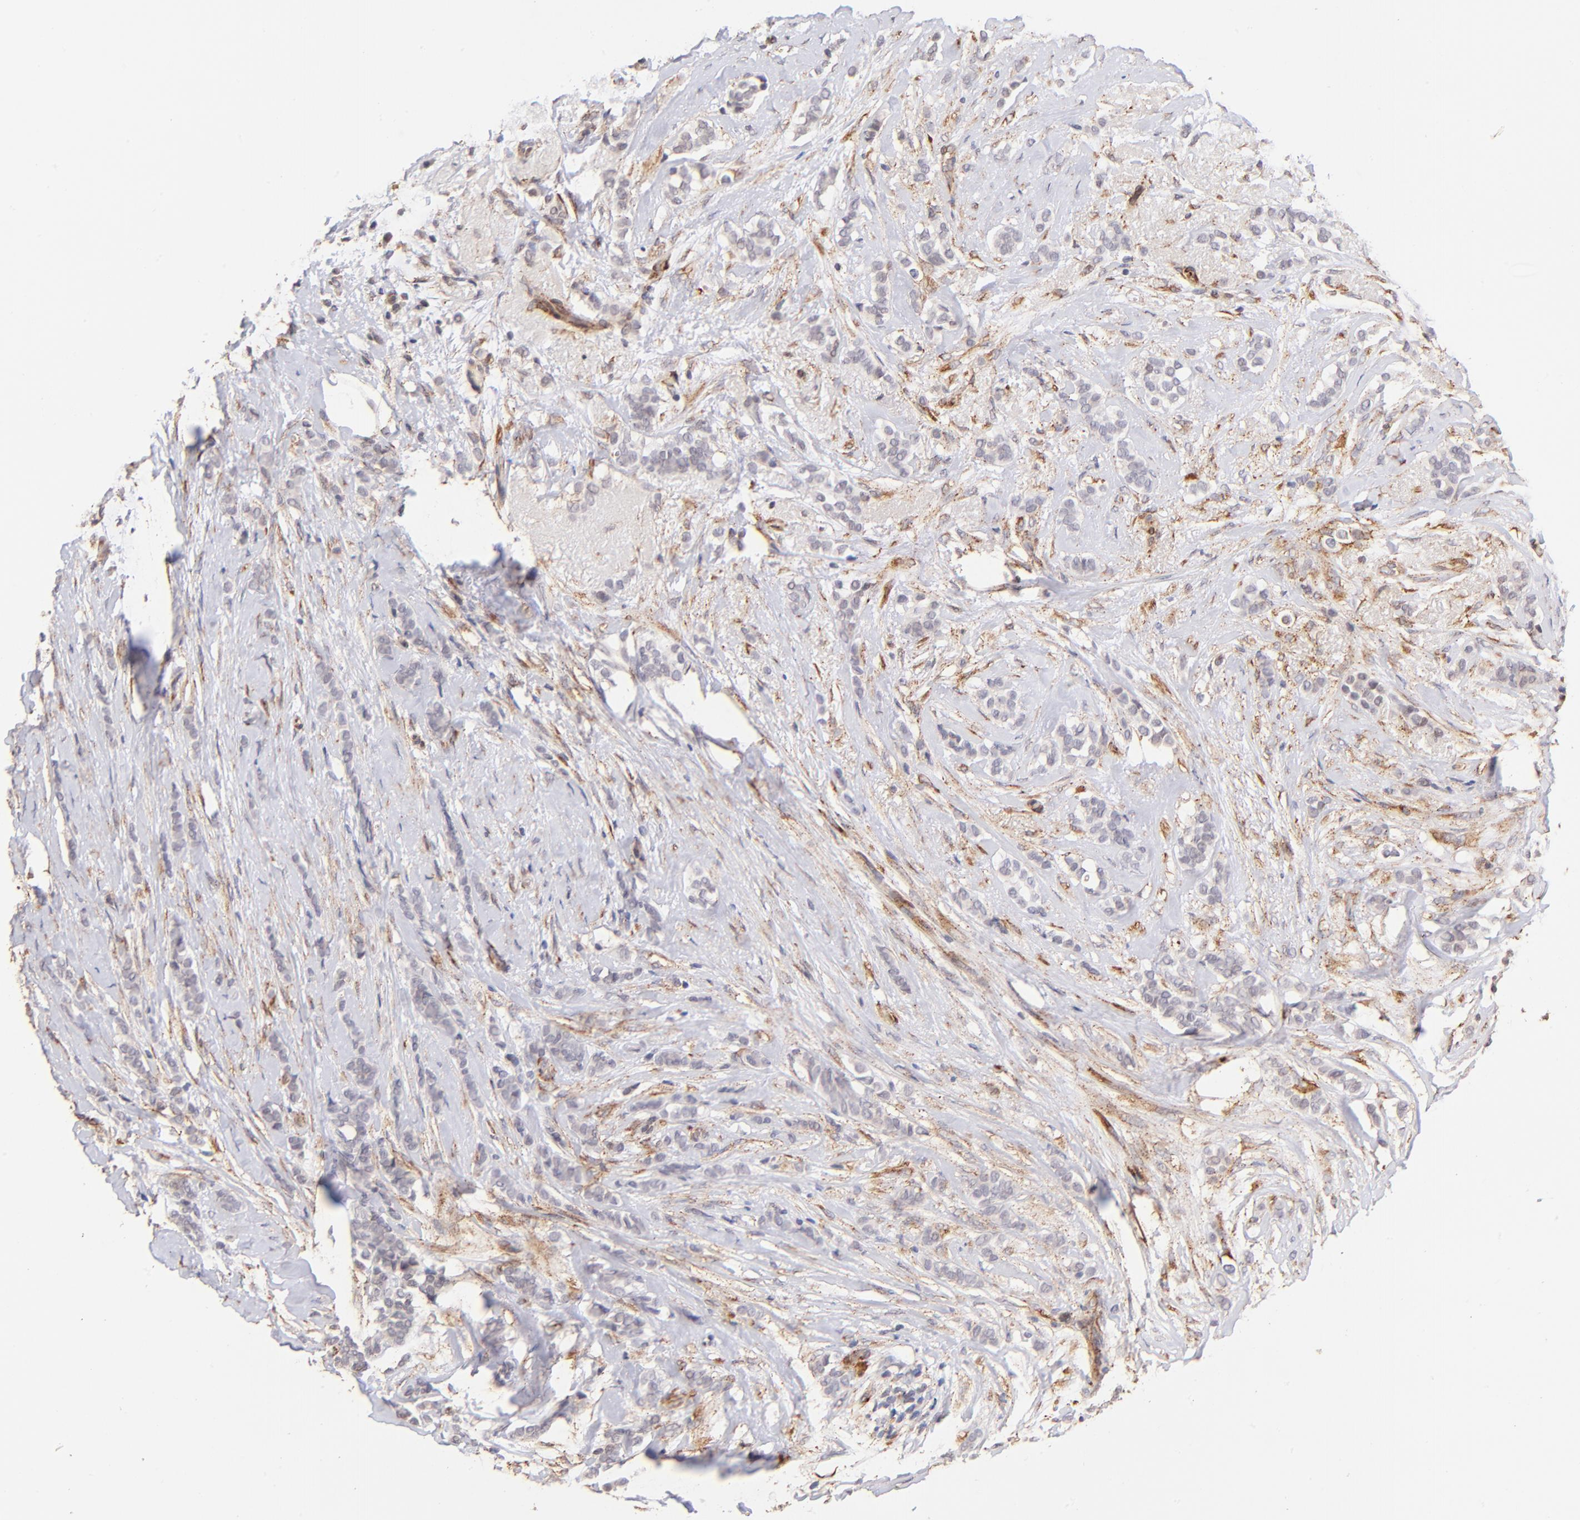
{"staining": {"intensity": "negative", "quantity": "none", "location": "none"}, "tissue": "breast cancer", "cell_type": "Tumor cells", "image_type": "cancer", "snomed": [{"axis": "morphology", "description": "Lobular carcinoma"}, {"axis": "topography", "description": "Breast"}], "caption": "An IHC micrograph of breast cancer is shown. There is no staining in tumor cells of breast cancer.", "gene": "SPARC", "patient": {"sex": "female", "age": 56}}